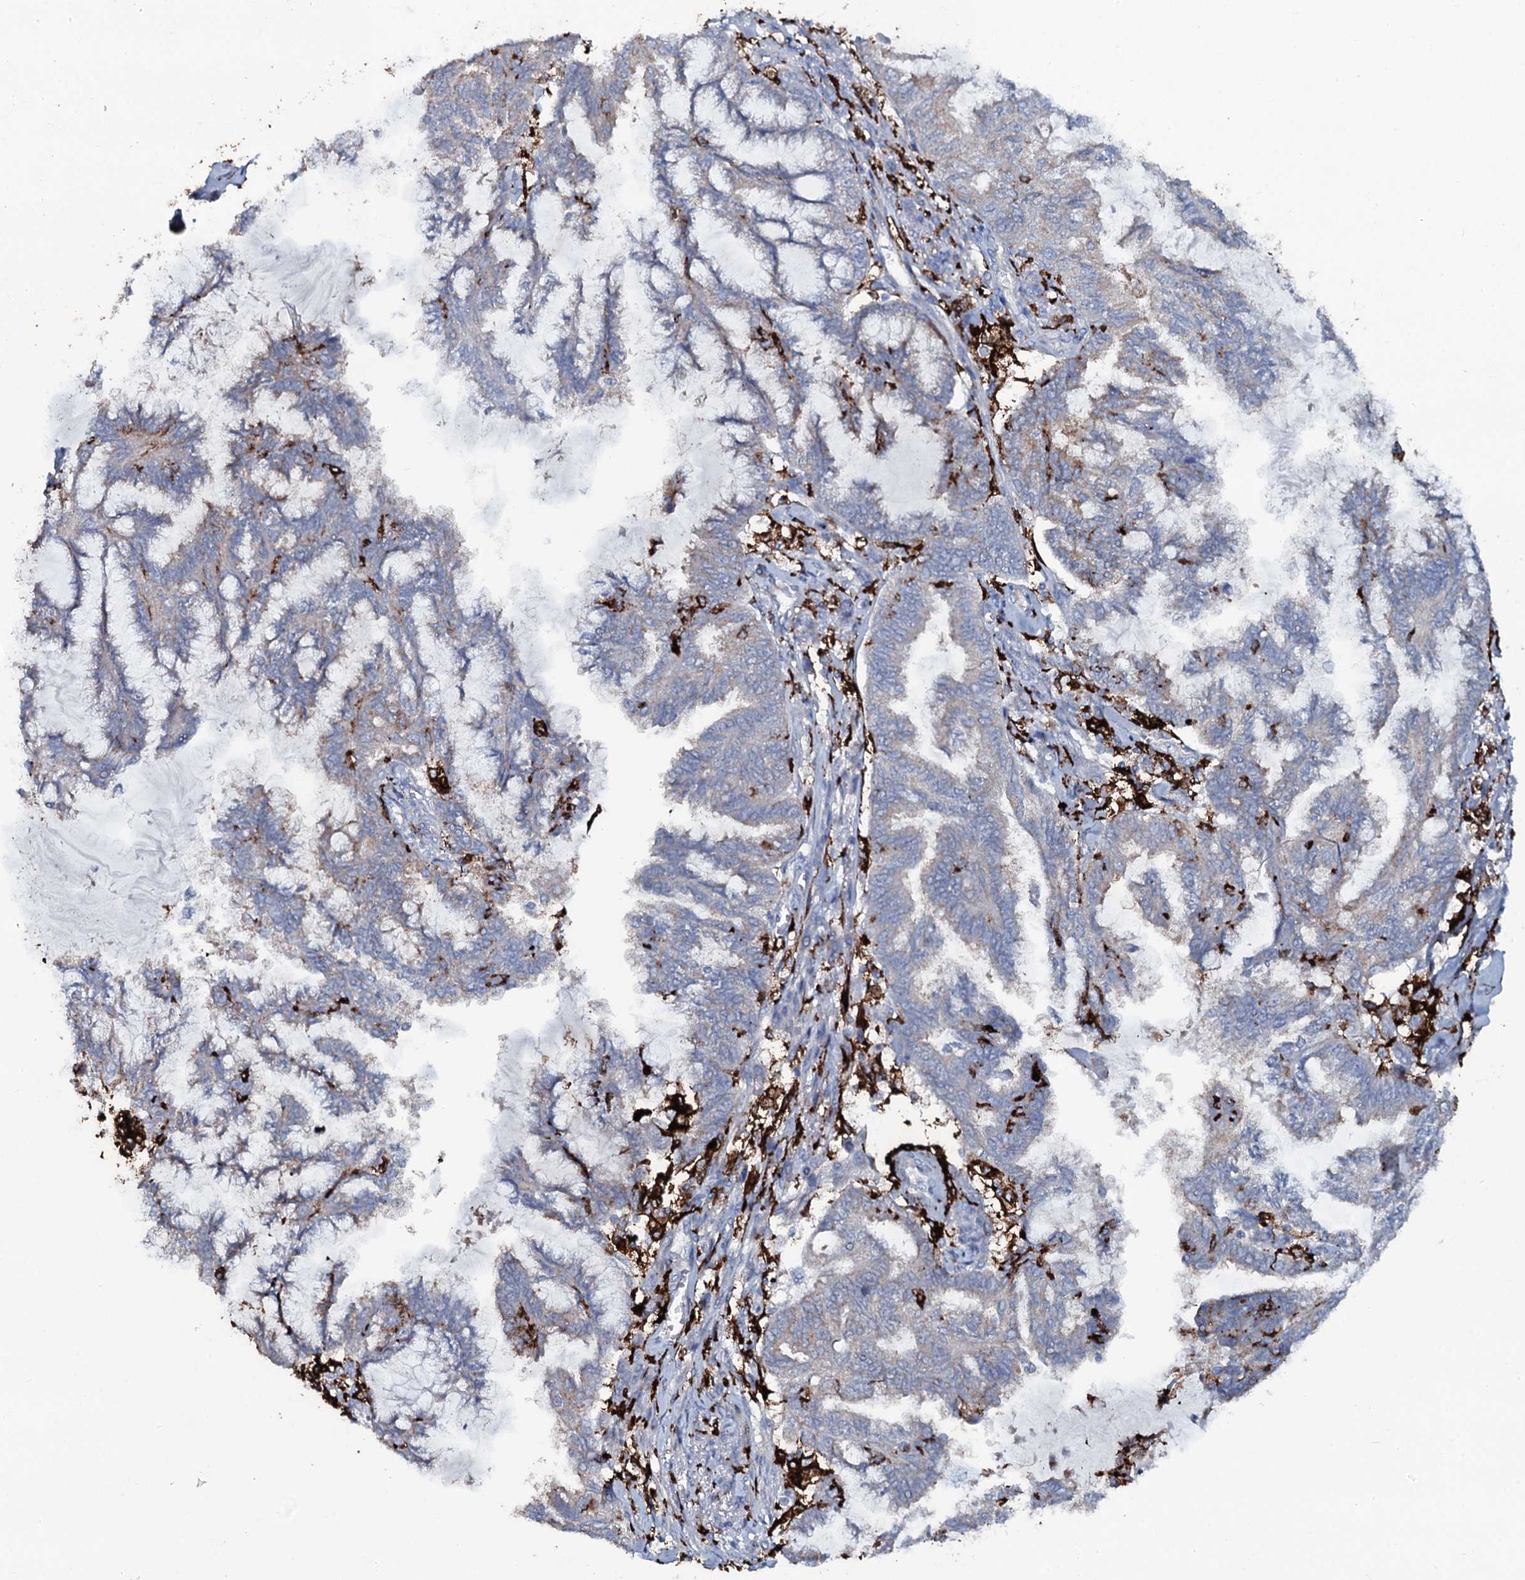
{"staining": {"intensity": "weak", "quantity": "25%-75%", "location": "cytoplasmic/membranous"}, "tissue": "endometrial cancer", "cell_type": "Tumor cells", "image_type": "cancer", "snomed": [{"axis": "morphology", "description": "Adenocarcinoma, NOS"}, {"axis": "topography", "description": "Endometrium"}], "caption": "Endometrial adenocarcinoma stained with a brown dye exhibits weak cytoplasmic/membranous positive staining in approximately 25%-75% of tumor cells.", "gene": "OSBPL2", "patient": {"sex": "female", "age": 86}}